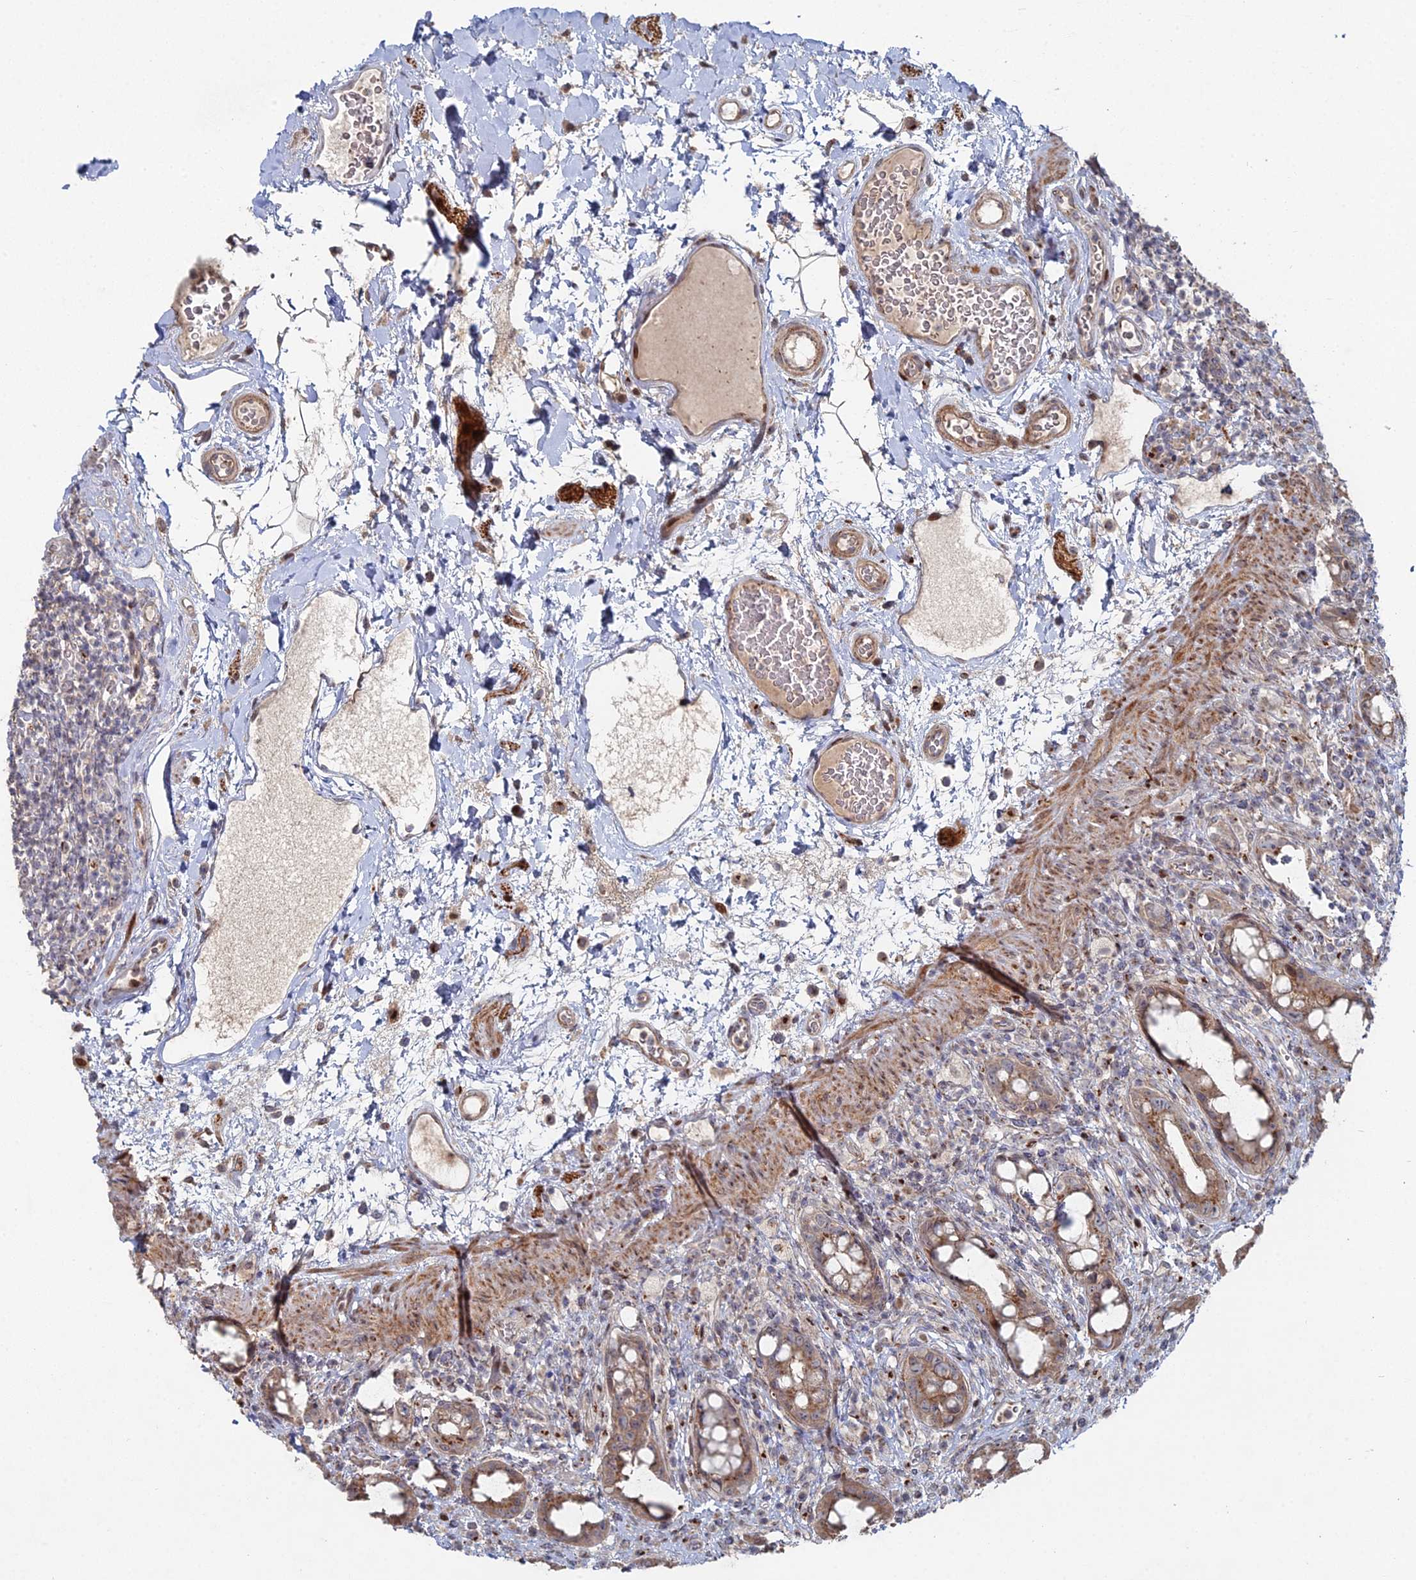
{"staining": {"intensity": "moderate", "quantity": ">75%", "location": "cytoplasmic/membranous"}, "tissue": "rectum", "cell_type": "Glandular cells", "image_type": "normal", "snomed": [{"axis": "morphology", "description": "Normal tissue, NOS"}, {"axis": "topography", "description": "Rectum"}], "caption": "Immunohistochemistry of normal rectum exhibits medium levels of moderate cytoplasmic/membranous positivity in about >75% of glandular cells.", "gene": "SGMS1", "patient": {"sex": "female", "age": 57}}